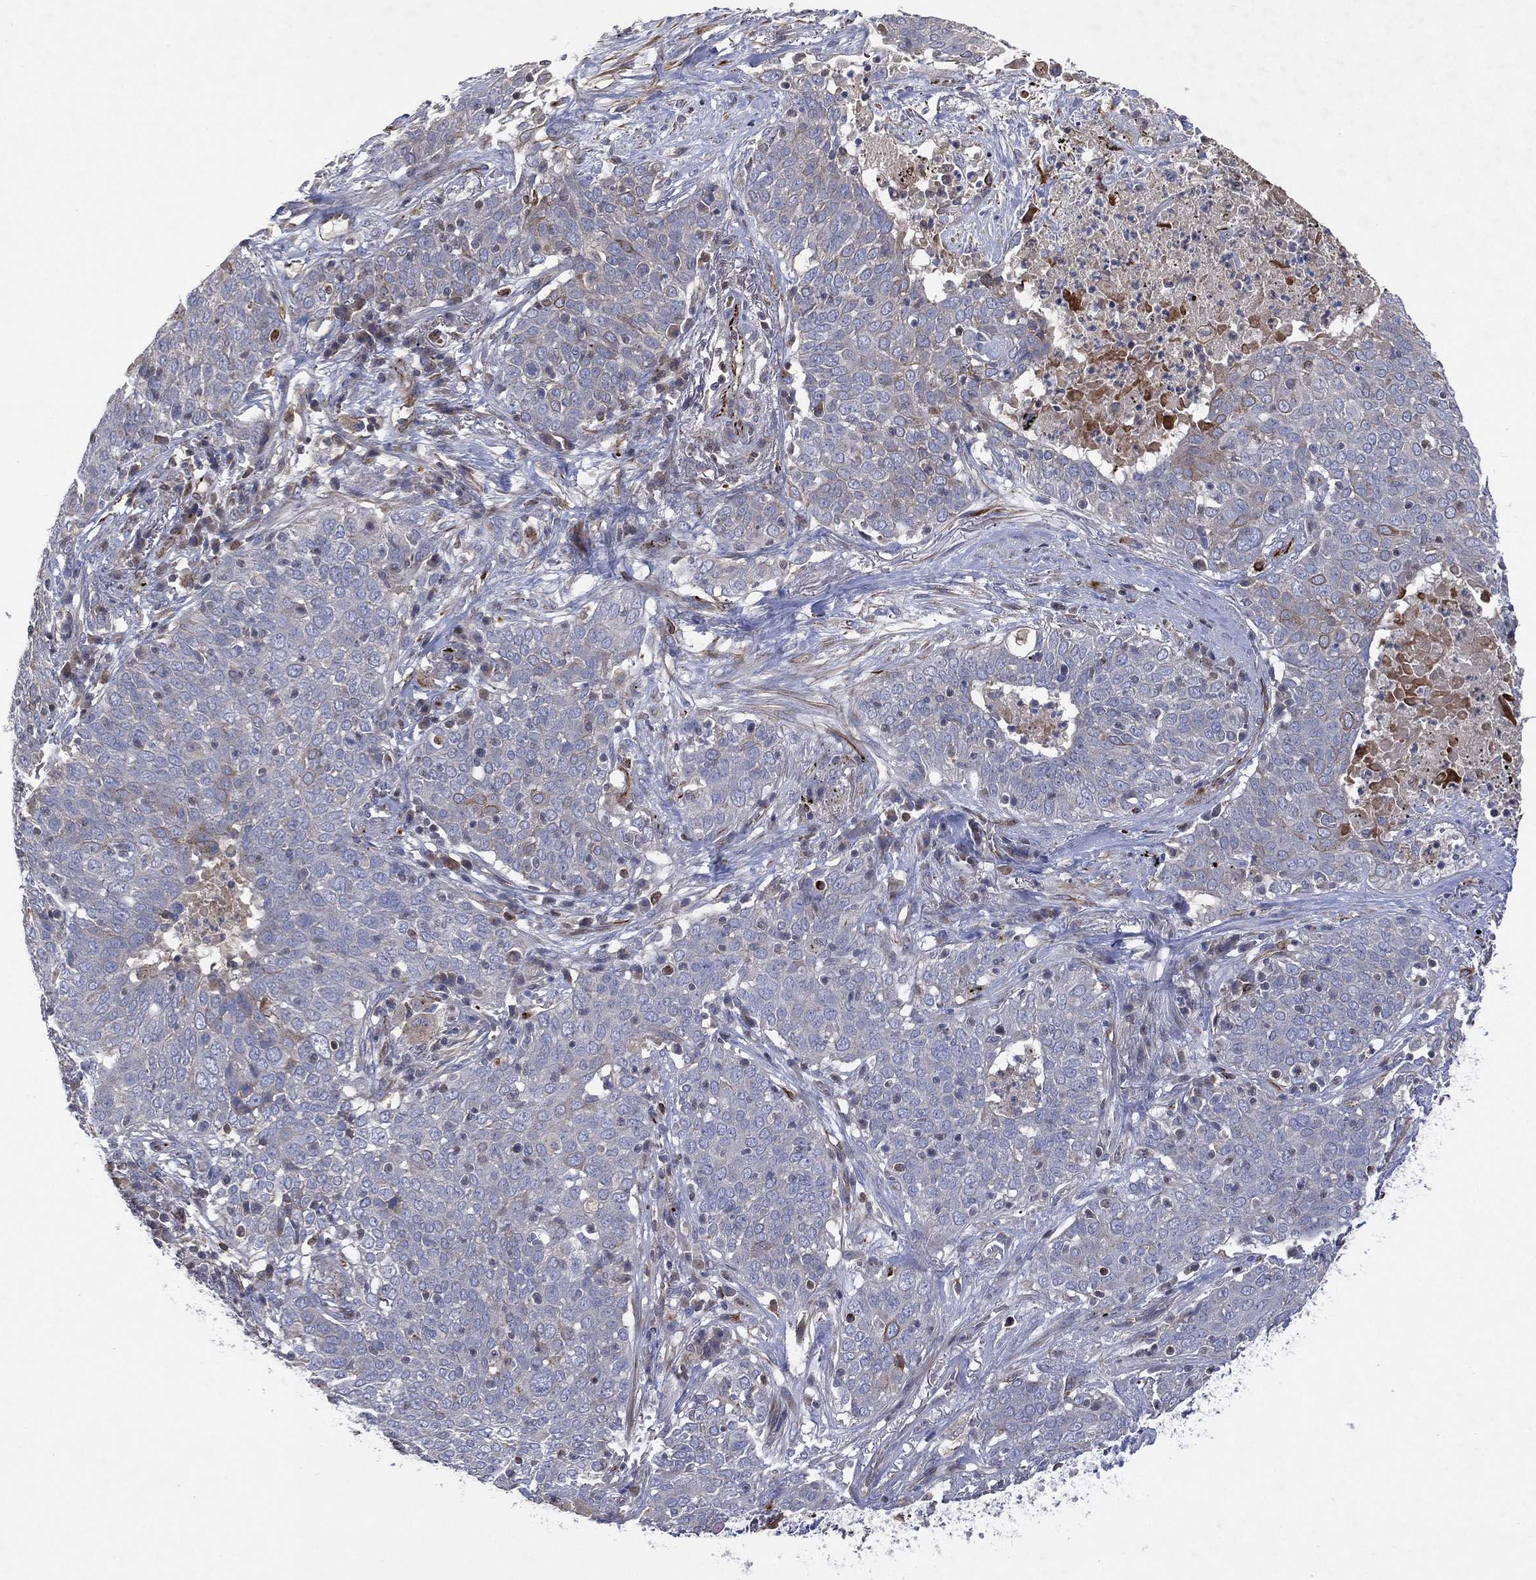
{"staining": {"intensity": "negative", "quantity": "none", "location": "none"}, "tissue": "lung cancer", "cell_type": "Tumor cells", "image_type": "cancer", "snomed": [{"axis": "morphology", "description": "Squamous cell carcinoma, NOS"}, {"axis": "topography", "description": "Lung"}], "caption": "Histopathology image shows no significant protein expression in tumor cells of lung squamous cell carcinoma.", "gene": "FLI1", "patient": {"sex": "male", "age": 82}}